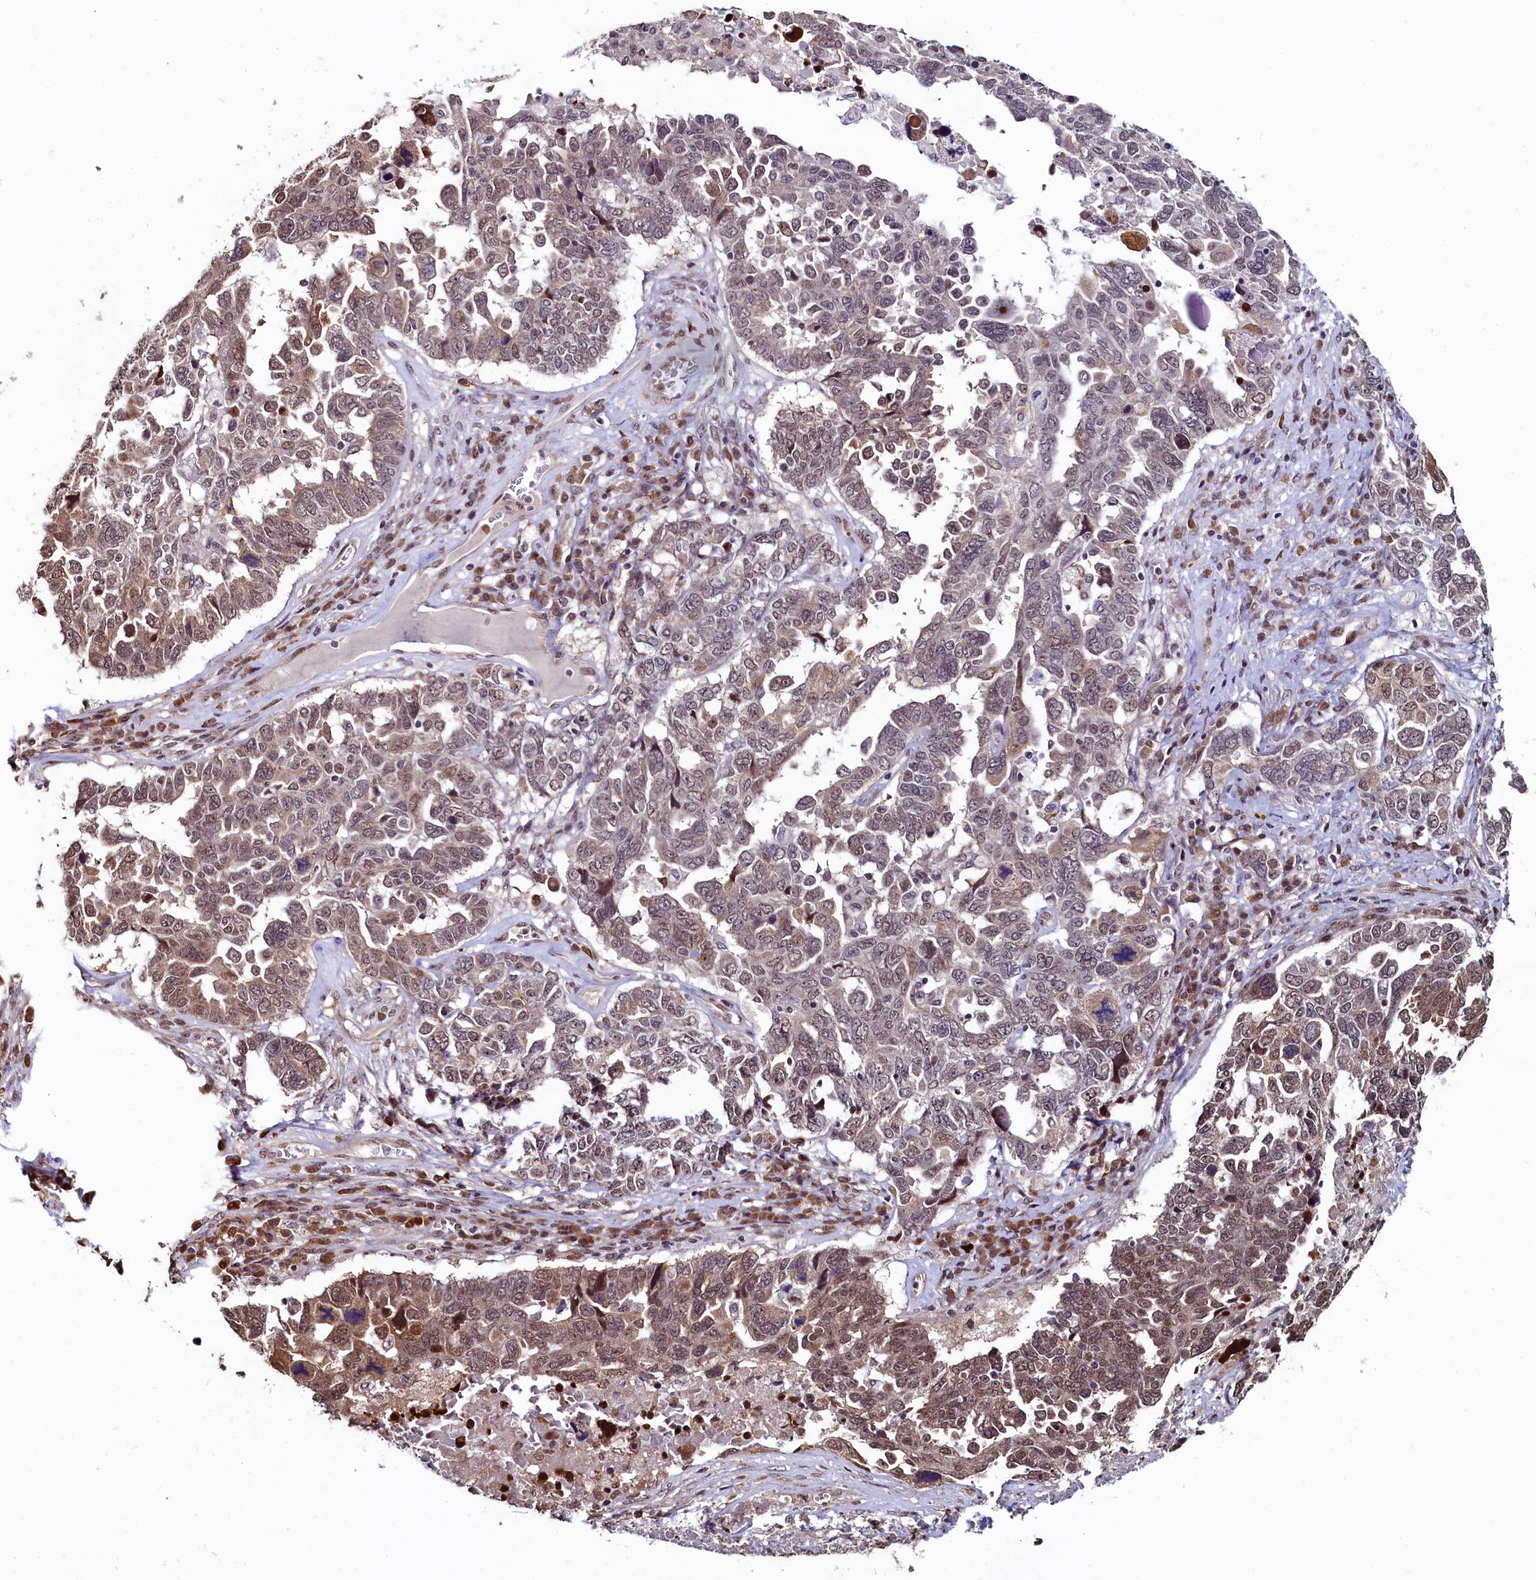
{"staining": {"intensity": "moderate", "quantity": "25%-75%", "location": "nuclear"}, "tissue": "ovarian cancer", "cell_type": "Tumor cells", "image_type": "cancer", "snomed": [{"axis": "morphology", "description": "Carcinoma, endometroid"}, {"axis": "topography", "description": "Ovary"}], "caption": "The histopathology image shows staining of ovarian endometroid carcinoma, revealing moderate nuclear protein staining (brown color) within tumor cells.", "gene": "LEO1", "patient": {"sex": "female", "age": 62}}